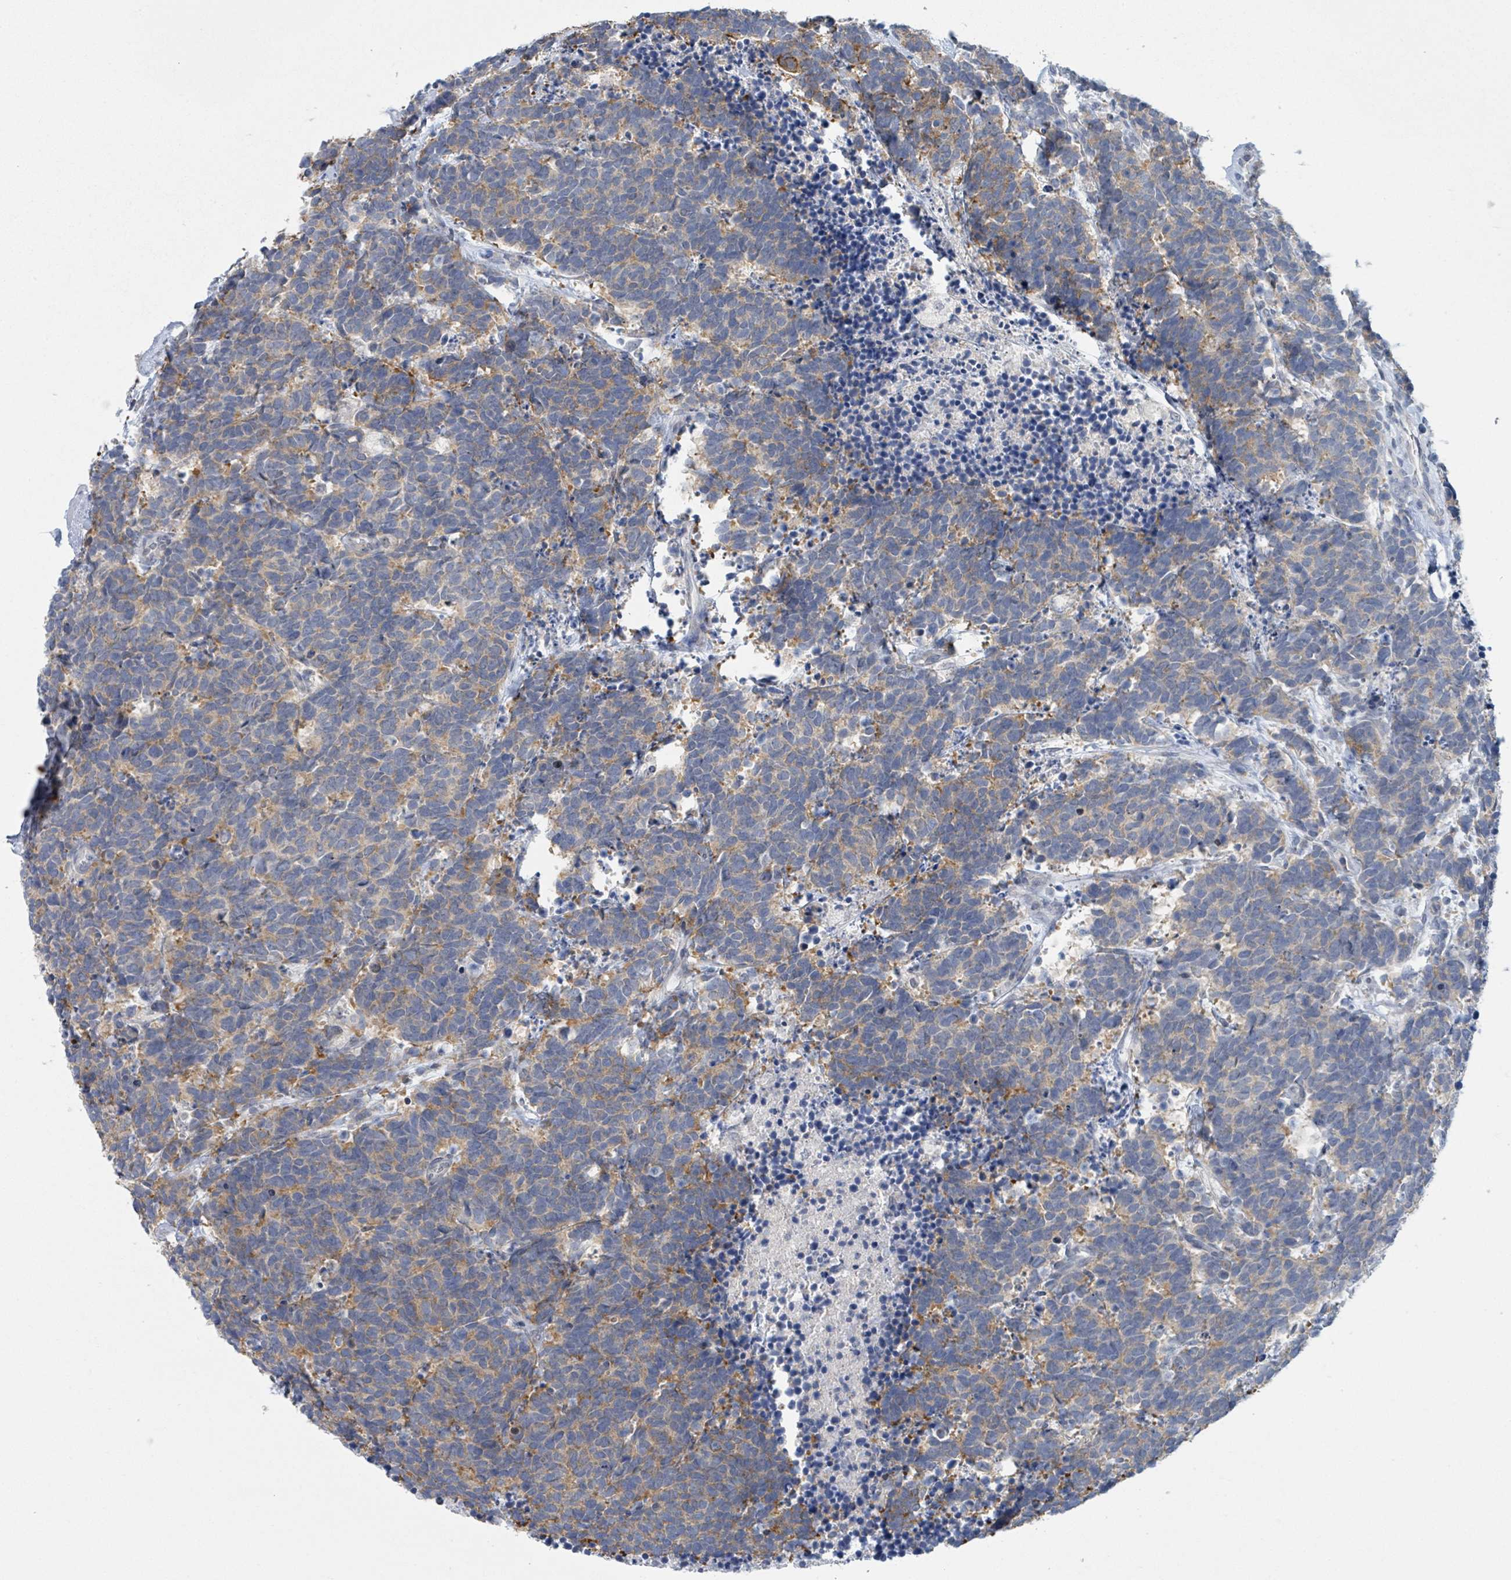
{"staining": {"intensity": "weak", "quantity": "25%-75%", "location": "cytoplasmic/membranous"}, "tissue": "carcinoid", "cell_type": "Tumor cells", "image_type": "cancer", "snomed": [{"axis": "morphology", "description": "Carcinoma, NOS"}, {"axis": "morphology", "description": "Carcinoid, malignant, NOS"}, {"axis": "topography", "description": "Prostate"}], "caption": "The histopathology image reveals immunohistochemical staining of malignant carcinoid. There is weak cytoplasmic/membranous positivity is appreciated in about 25%-75% of tumor cells.", "gene": "ANKRD55", "patient": {"sex": "male", "age": 57}}